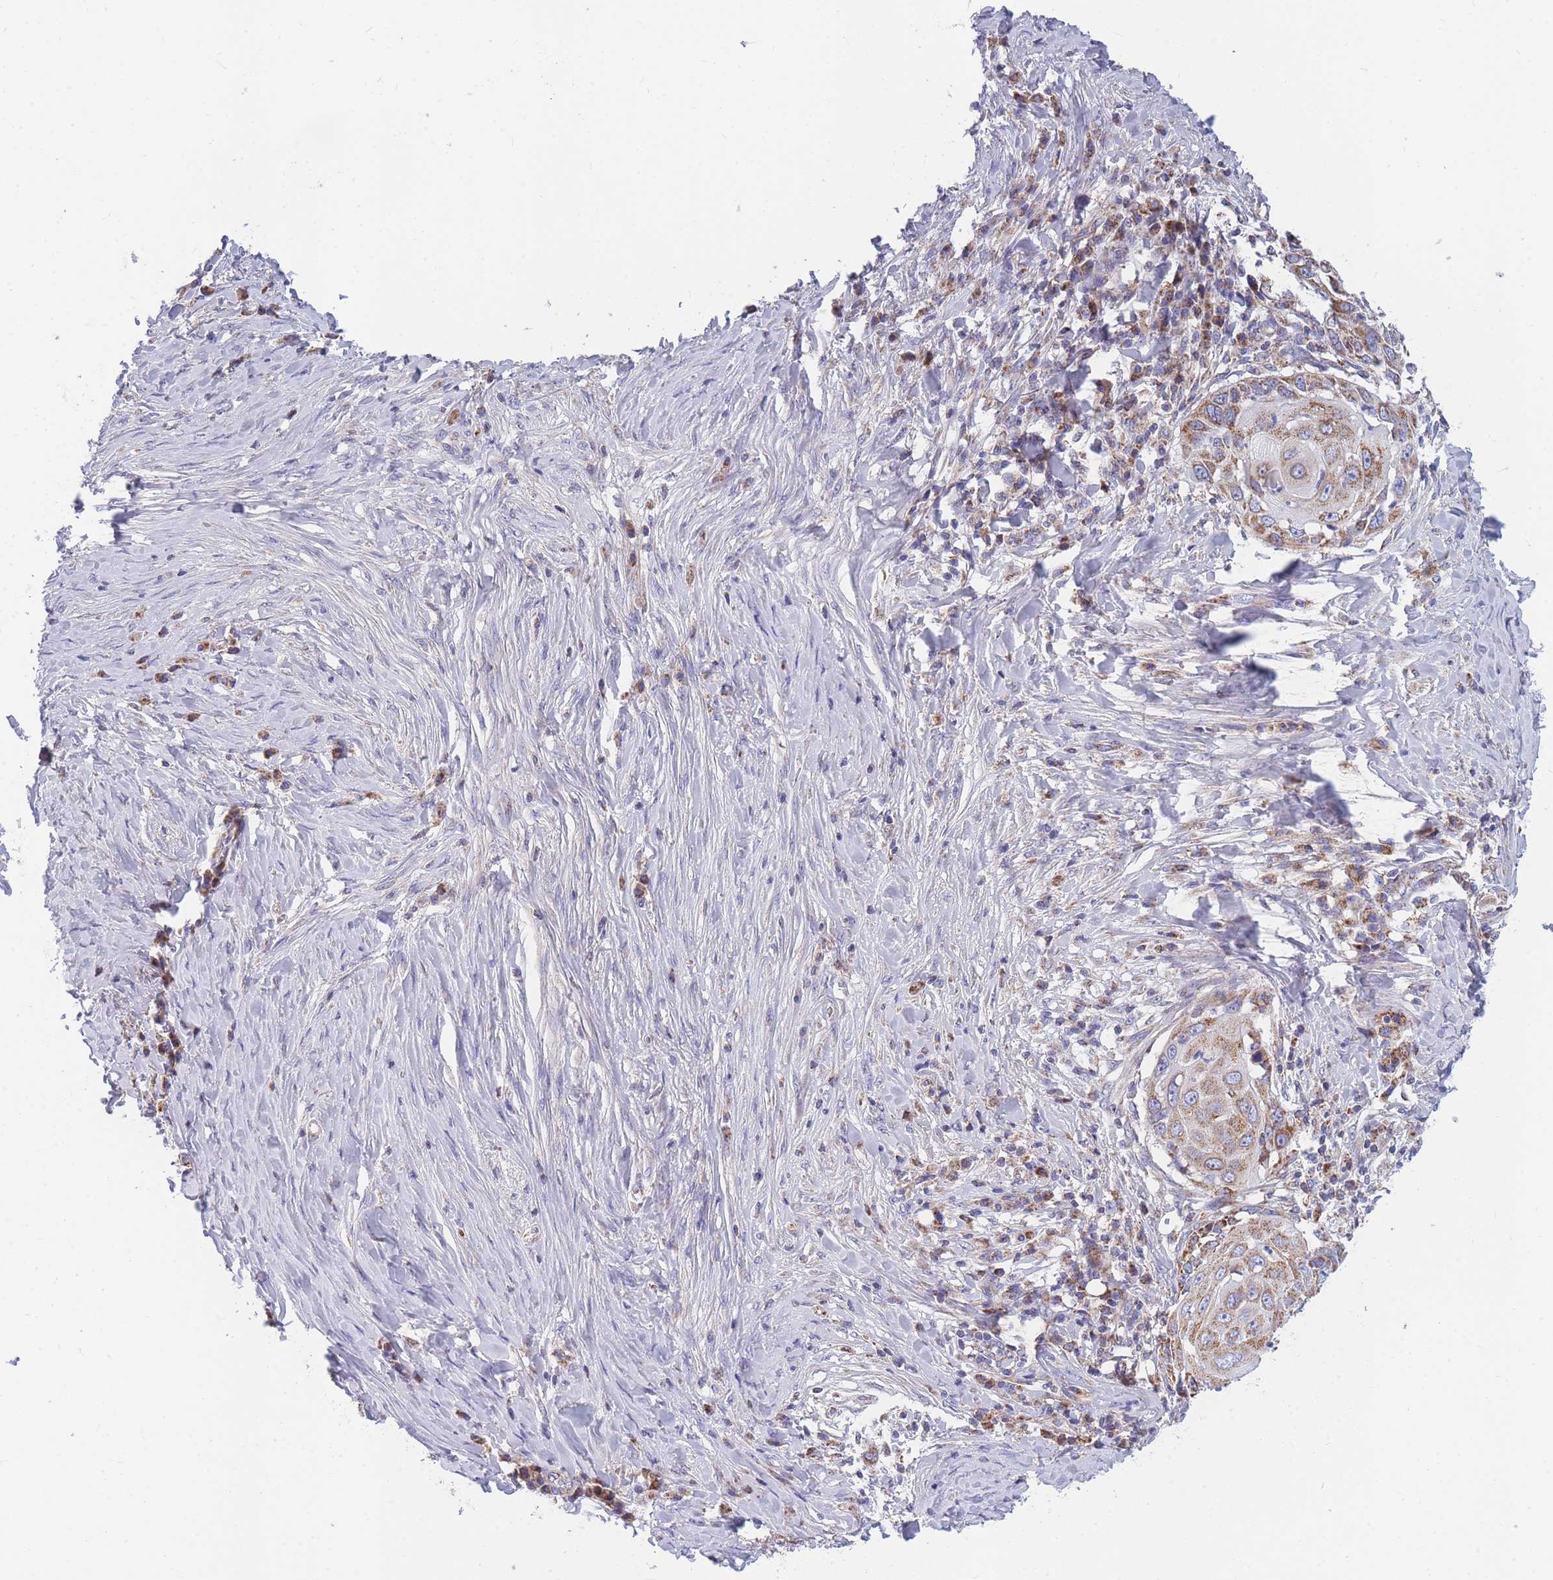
{"staining": {"intensity": "moderate", "quantity": ">75%", "location": "cytoplasmic/membranous"}, "tissue": "skin cancer", "cell_type": "Tumor cells", "image_type": "cancer", "snomed": [{"axis": "morphology", "description": "Squamous cell carcinoma, NOS"}, {"axis": "topography", "description": "Skin"}], "caption": "The photomicrograph shows a brown stain indicating the presence of a protein in the cytoplasmic/membranous of tumor cells in squamous cell carcinoma (skin).", "gene": "MRPS11", "patient": {"sex": "female", "age": 44}}